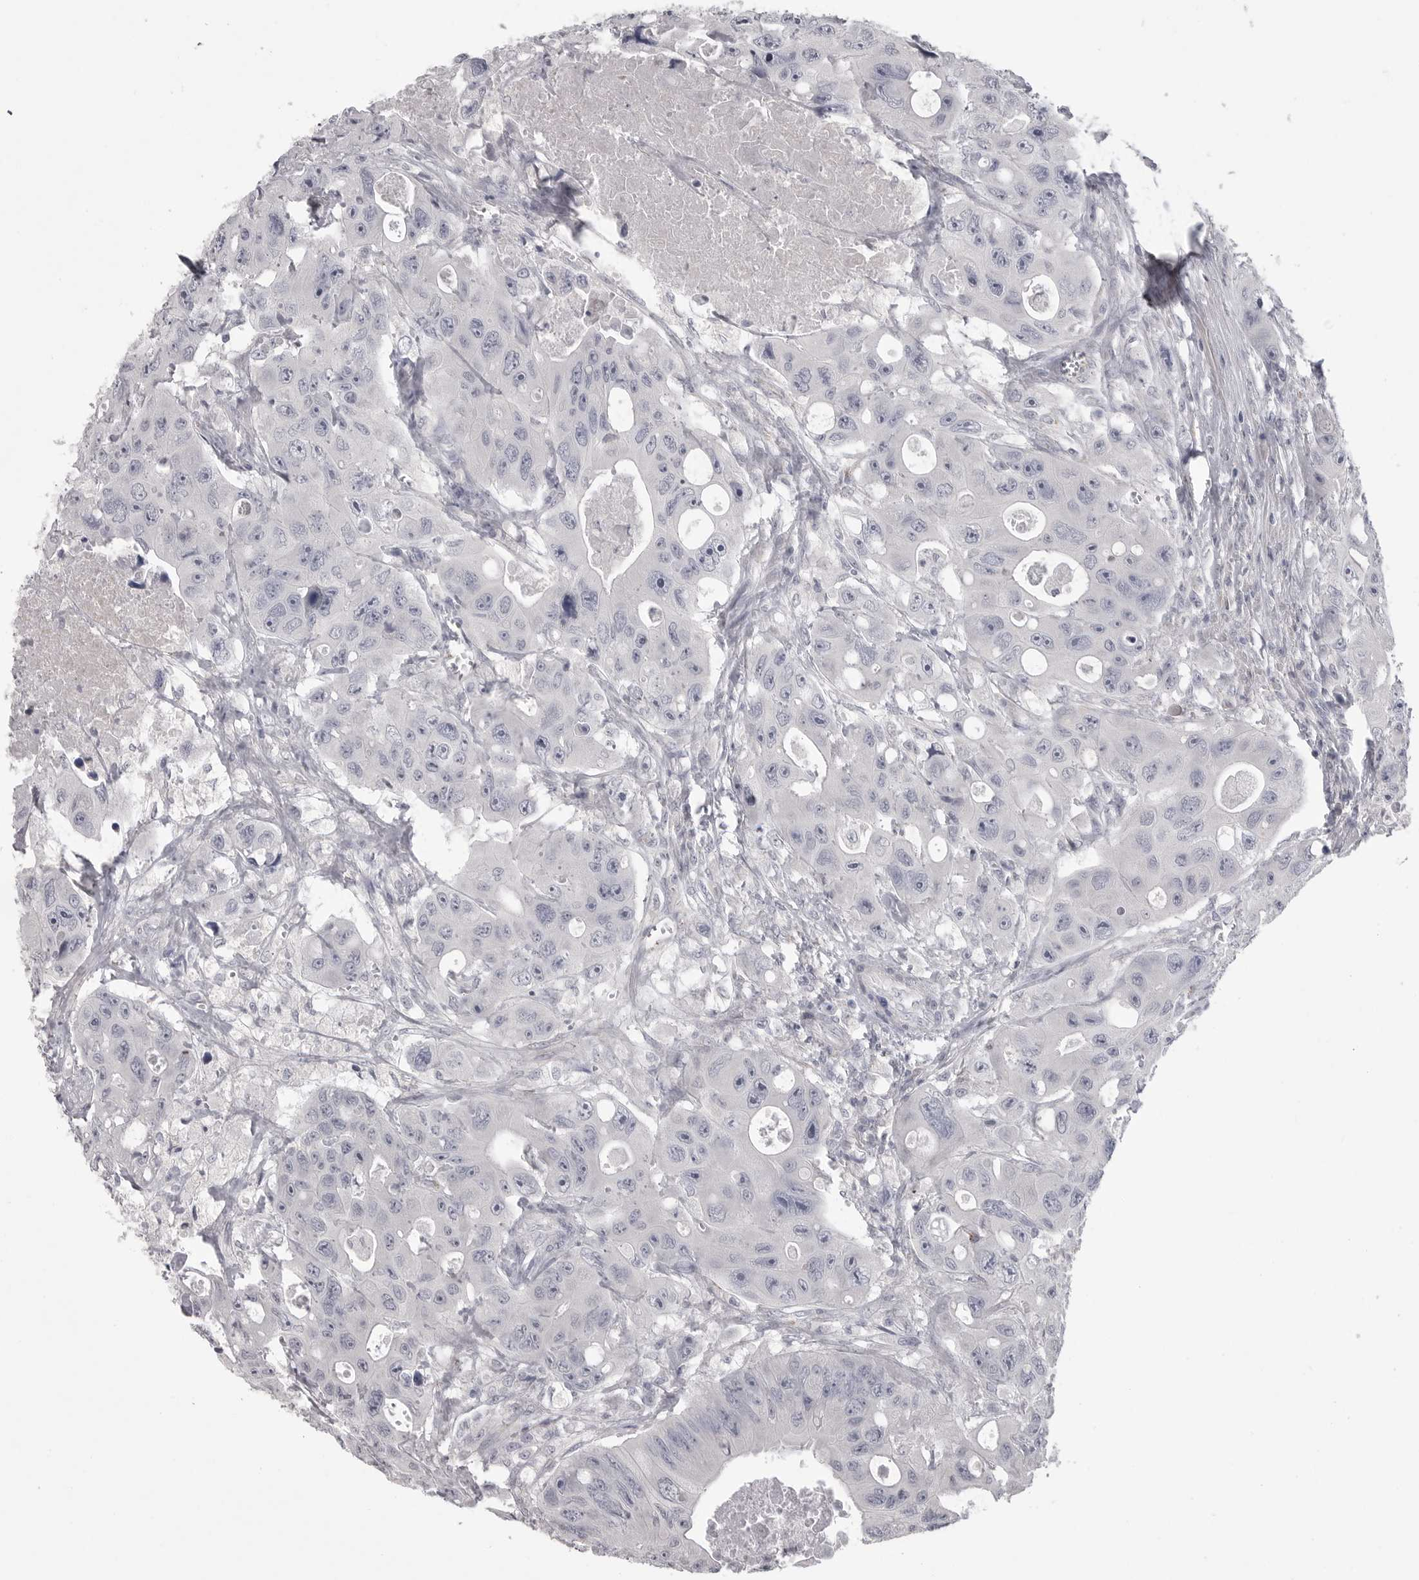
{"staining": {"intensity": "negative", "quantity": "none", "location": "none"}, "tissue": "colorectal cancer", "cell_type": "Tumor cells", "image_type": "cancer", "snomed": [{"axis": "morphology", "description": "Adenocarcinoma, NOS"}, {"axis": "topography", "description": "Colon"}], "caption": "The IHC micrograph has no significant positivity in tumor cells of colorectal cancer tissue. Brightfield microscopy of immunohistochemistry stained with DAB (brown) and hematoxylin (blue), captured at high magnification.", "gene": "SERPING1", "patient": {"sex": "female", "age": 46}}